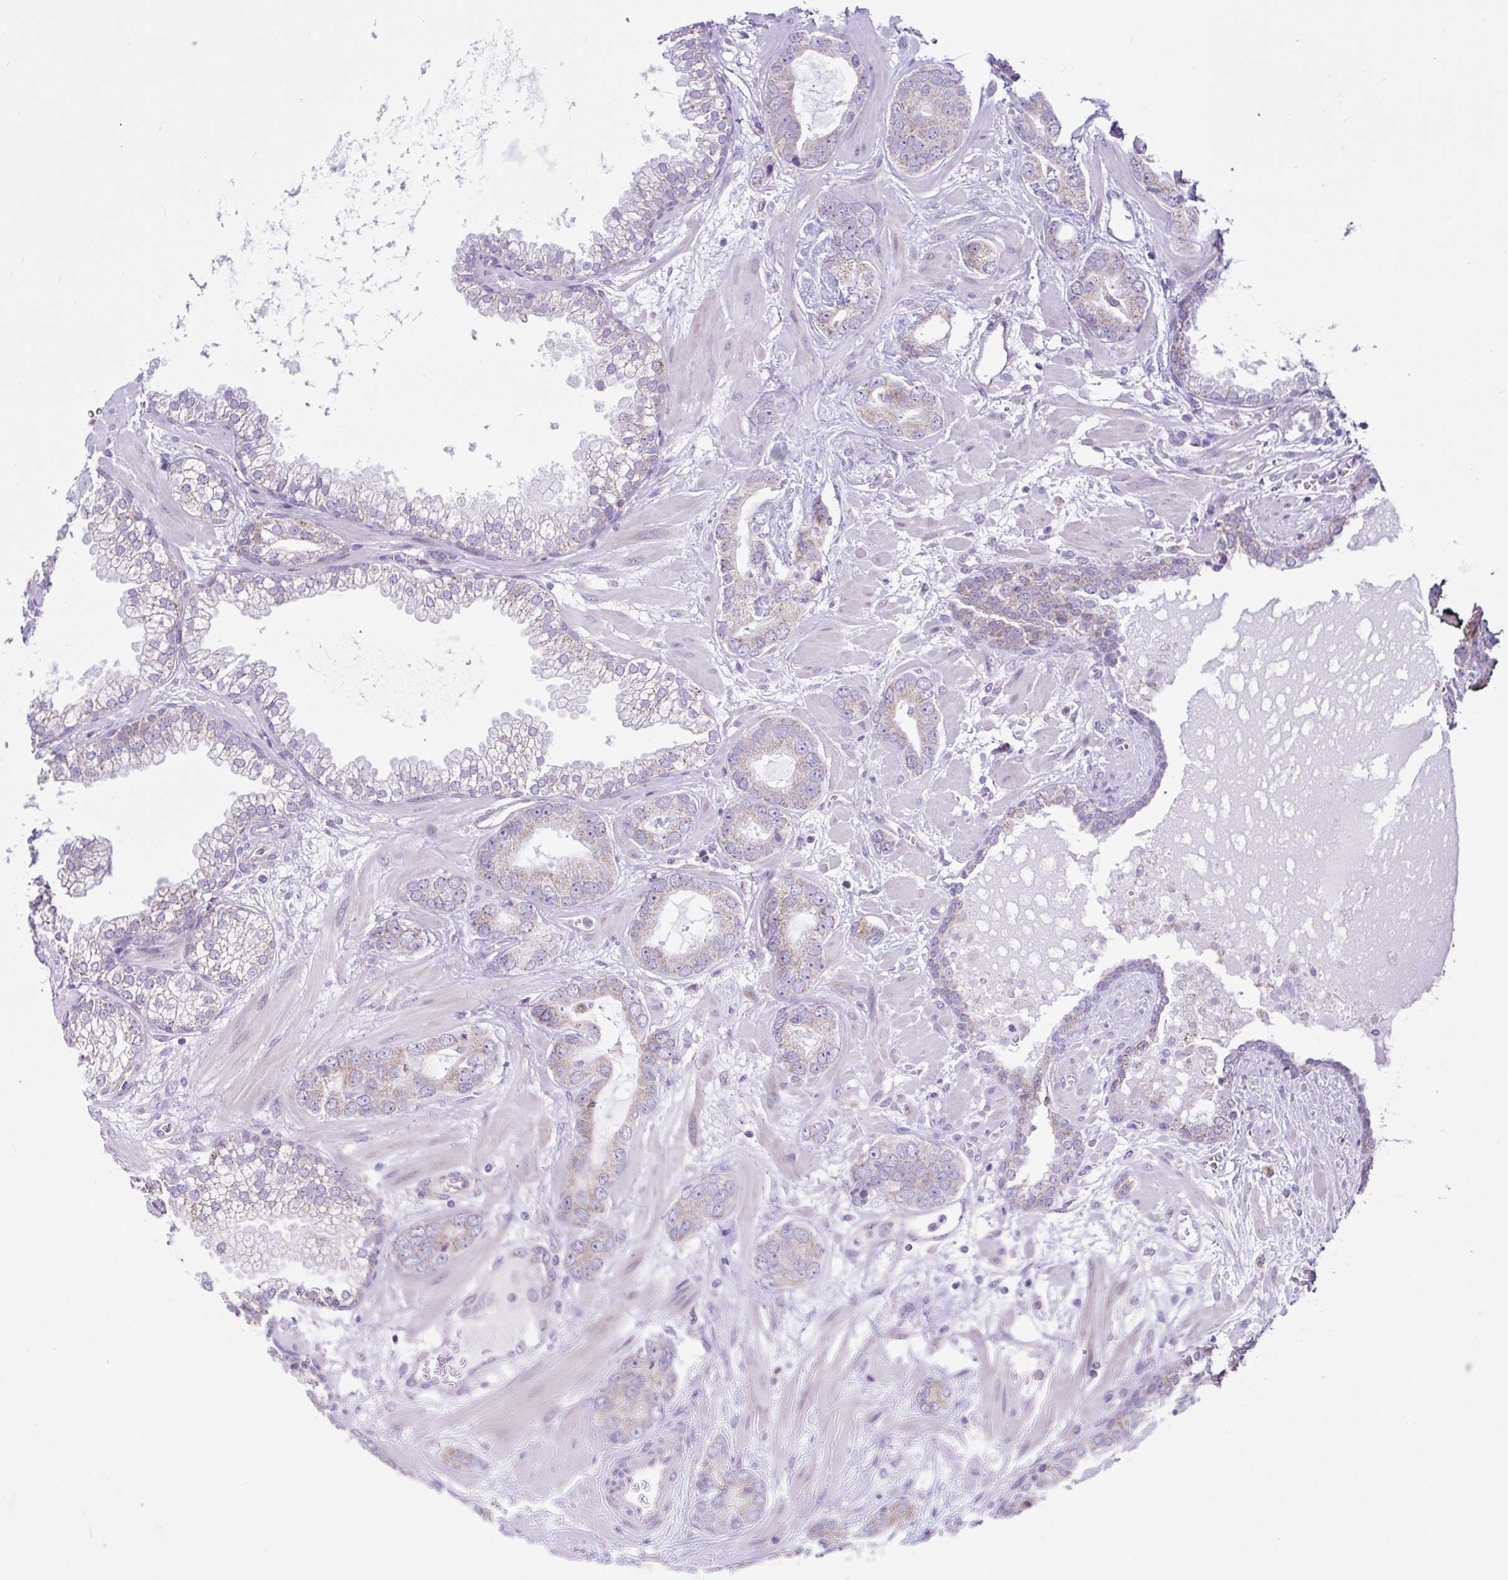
{"staining": {"intensity": "moderate", "quantity": ">75%", "location": "cytoplasmic/membranous"}, "tissue": "prostate cancer", "cell_type": "Tumor cells", "image_type": "cancer", "snomed": [{"axis": "morphology", "description": "Adenocarcinoma, Low grade"}, {"axis": "topography", "description": "Prostate"}], "caption": "Prostate cancer stained with IHC shows moderate cytoplasmic/membranous positivity in about >75% of tumor cells.", "gene": "NDUFS2", "patient": {"sex": "male", "age": 62}}